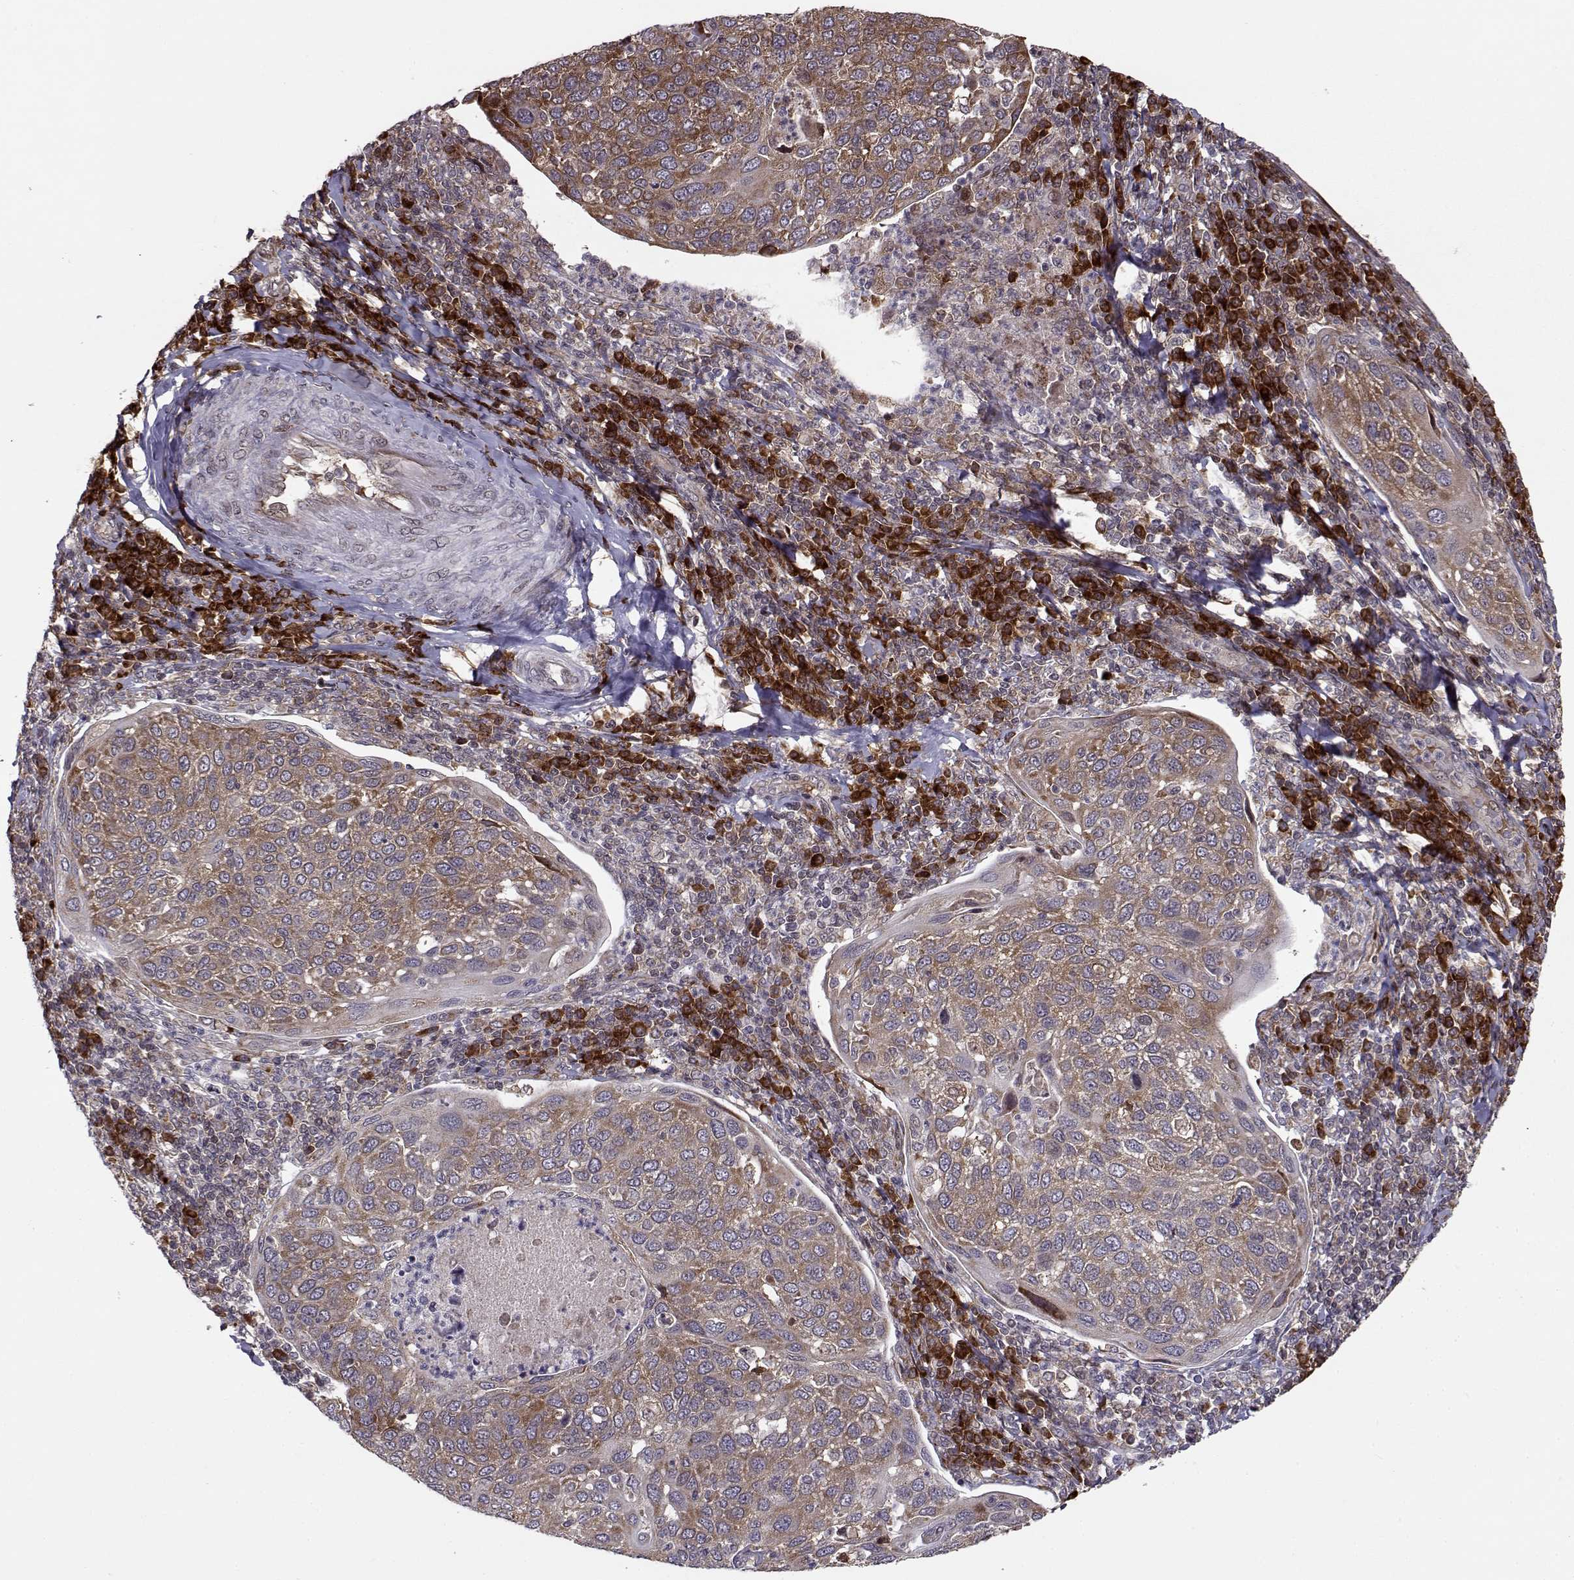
{"staining": {"intensity": "moderate", "quantity": ">75%", "location": "cytoplasmic/membranous"}, "tissue": "cervical cancer", "cell_type": "Tumor cells", "image_type": "cancer", "snomed": [{"axis": "morphology", "description": "Squamous cell carcinoma, NOS"}, {"axis": "topography", "description": "Cervix"}], "caption": "Squamous cell carcinoma (cervical) stained with IHC exhibits moderate cytoplasmic/membranous staining in approximately >75% of tumor cells.", "gene": "RPL31", "patient": {"sex": "female", "age": 54}}